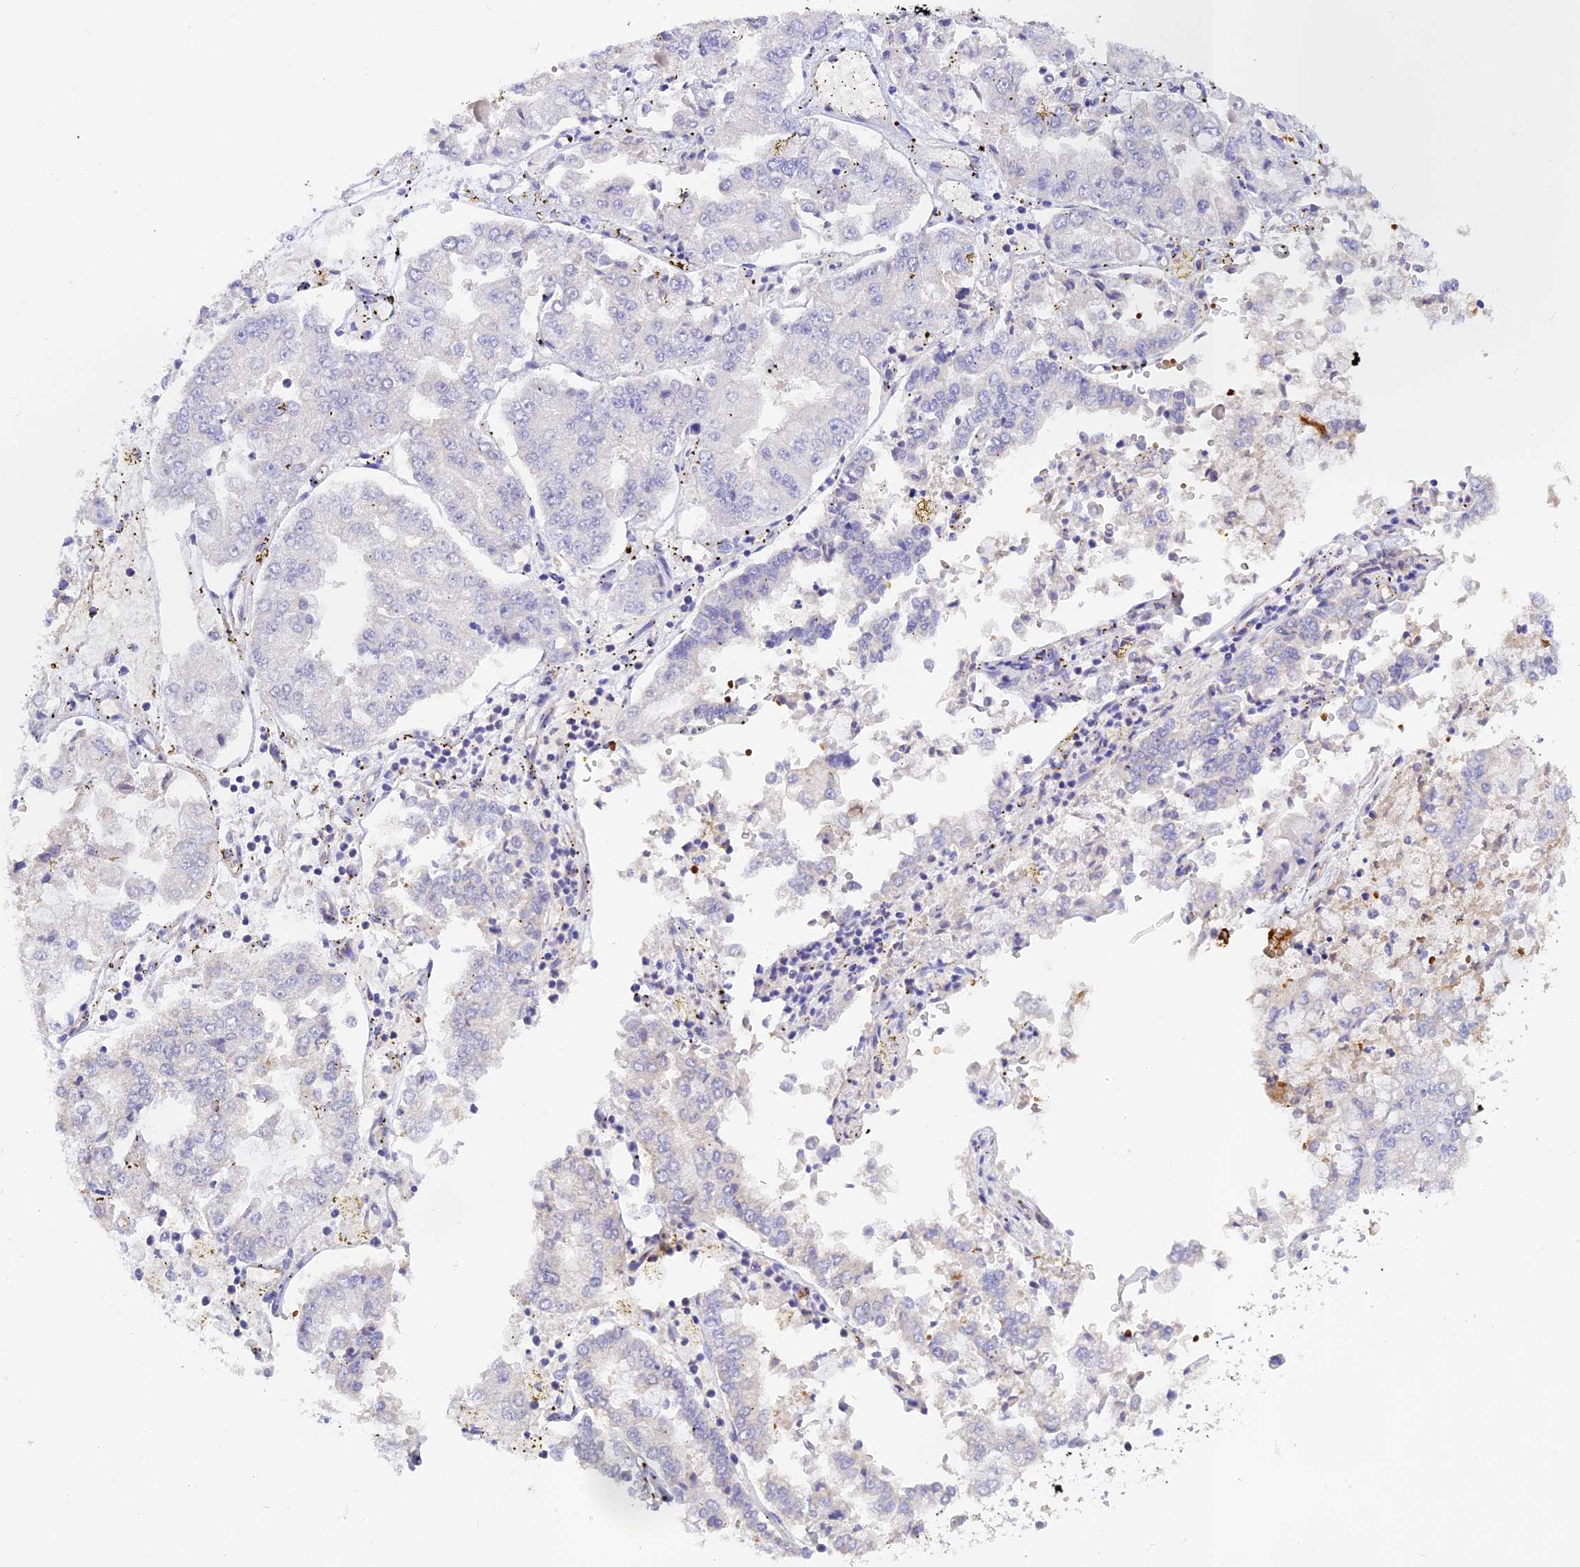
{"staining": {"intensity": "negative", "quantity": "none", "location": "none"}, "tissue": "stomach cancer", "cell_type": "Tumor cells", "image_type": "cancer", "snomed": [{"axis": "morphology", "description": "Adenocarcinoma, NOS"}, {"axis": "topography", "description": "Stomach"}], "caption": "There is no significant staining in tumor cells of stomach adenocarcinoma.", "gene": "HDHD2", "patient": {"sex": "male", "age": 76}}